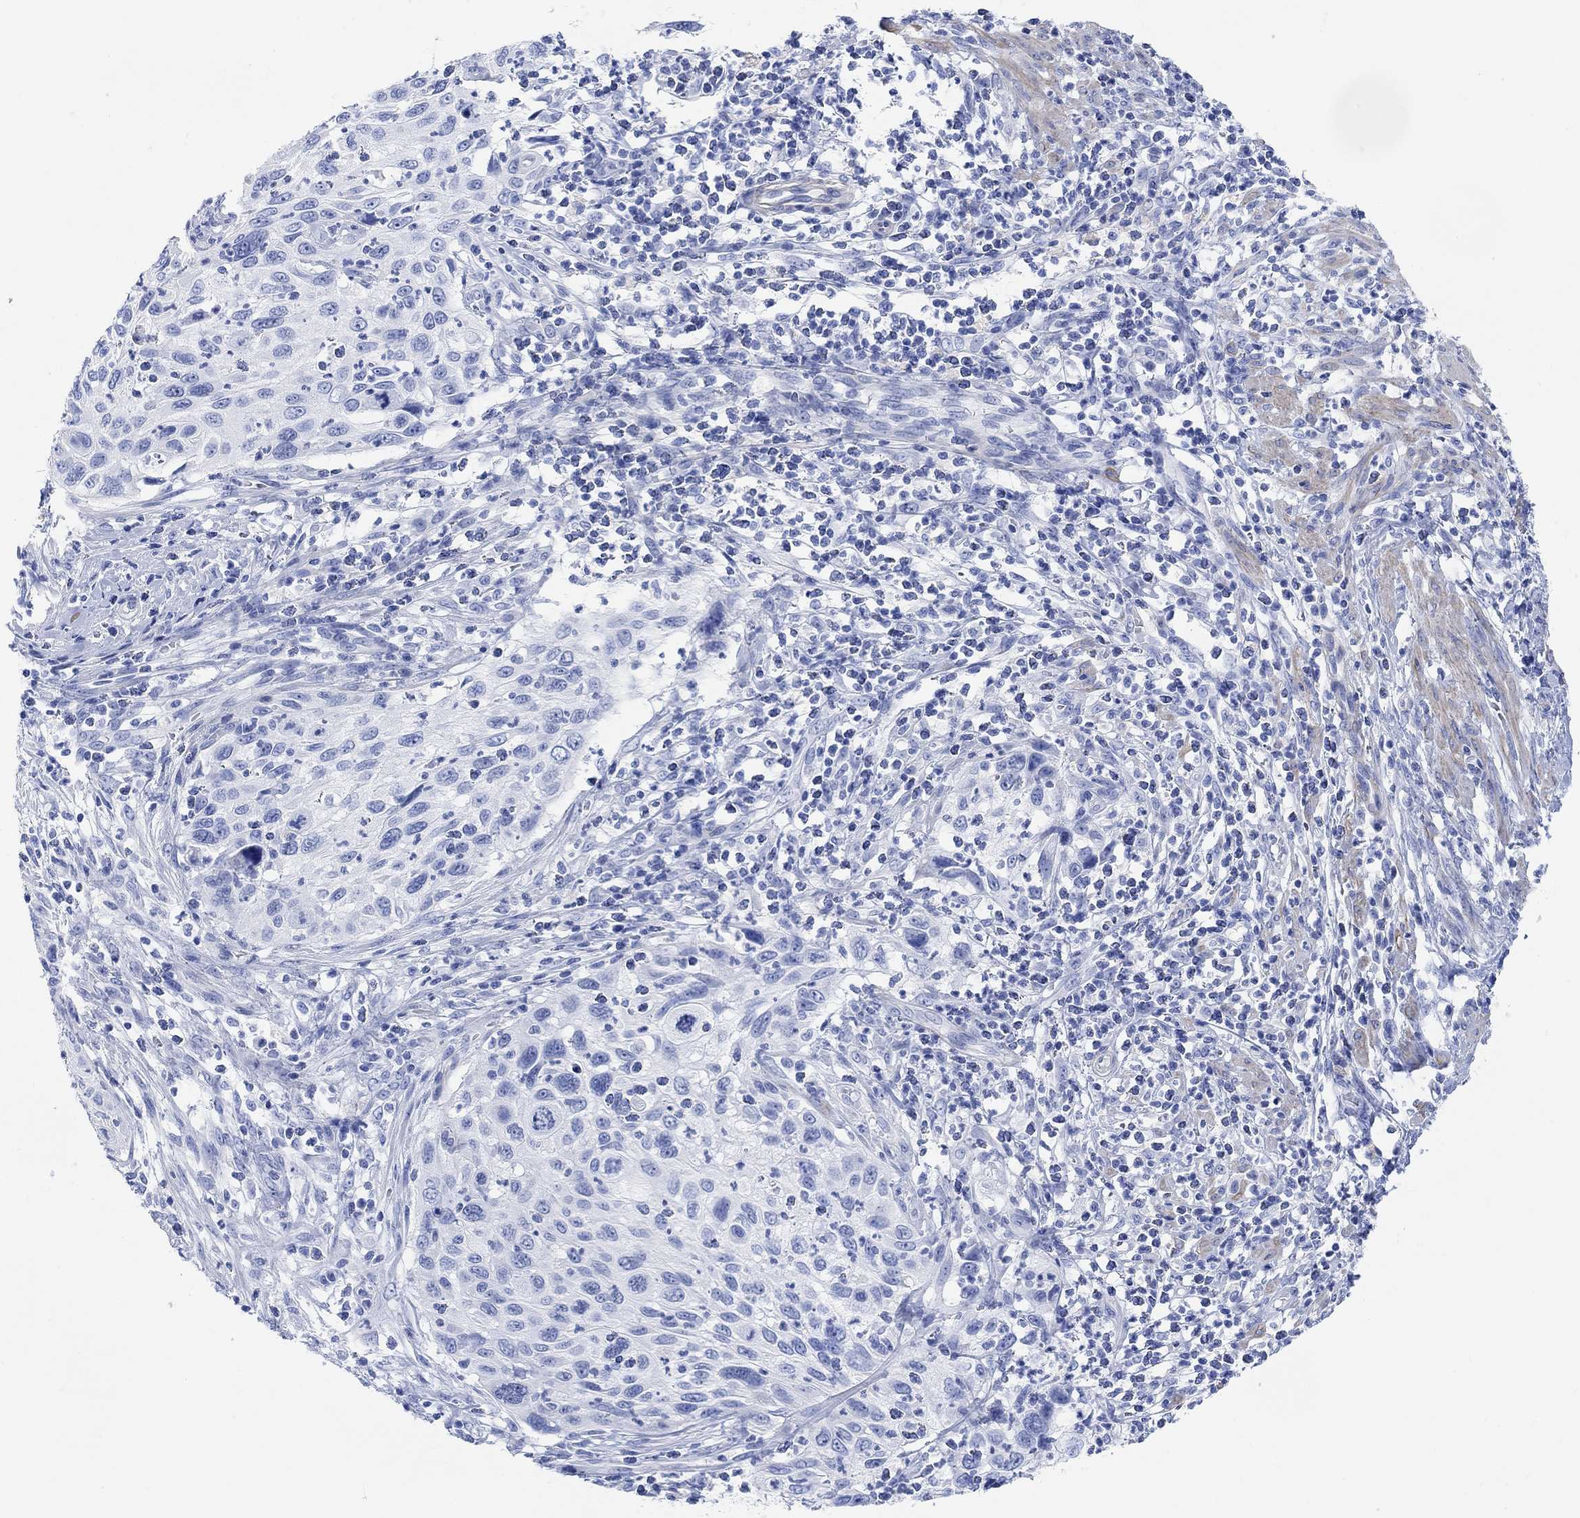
{"staining": {"intensity": "negative", "quantity": "none", "location": "none"}, "tissue": "cervical cancer", "cell_type": "Tumor cells", "image_type": "cancer", "snomed": [{"axis": "morphology", "description": "Squamous cell carcinoma, NOS"}, {"axis": "topography", "description": "Cervix"}], "caption": "Cervical squamous cell carcinoma was stained to show a protein in brown. There is no significant expression in tumor cells.", "gene": "ANKRD33", "patient": {"sex": "female", "age": 70}}